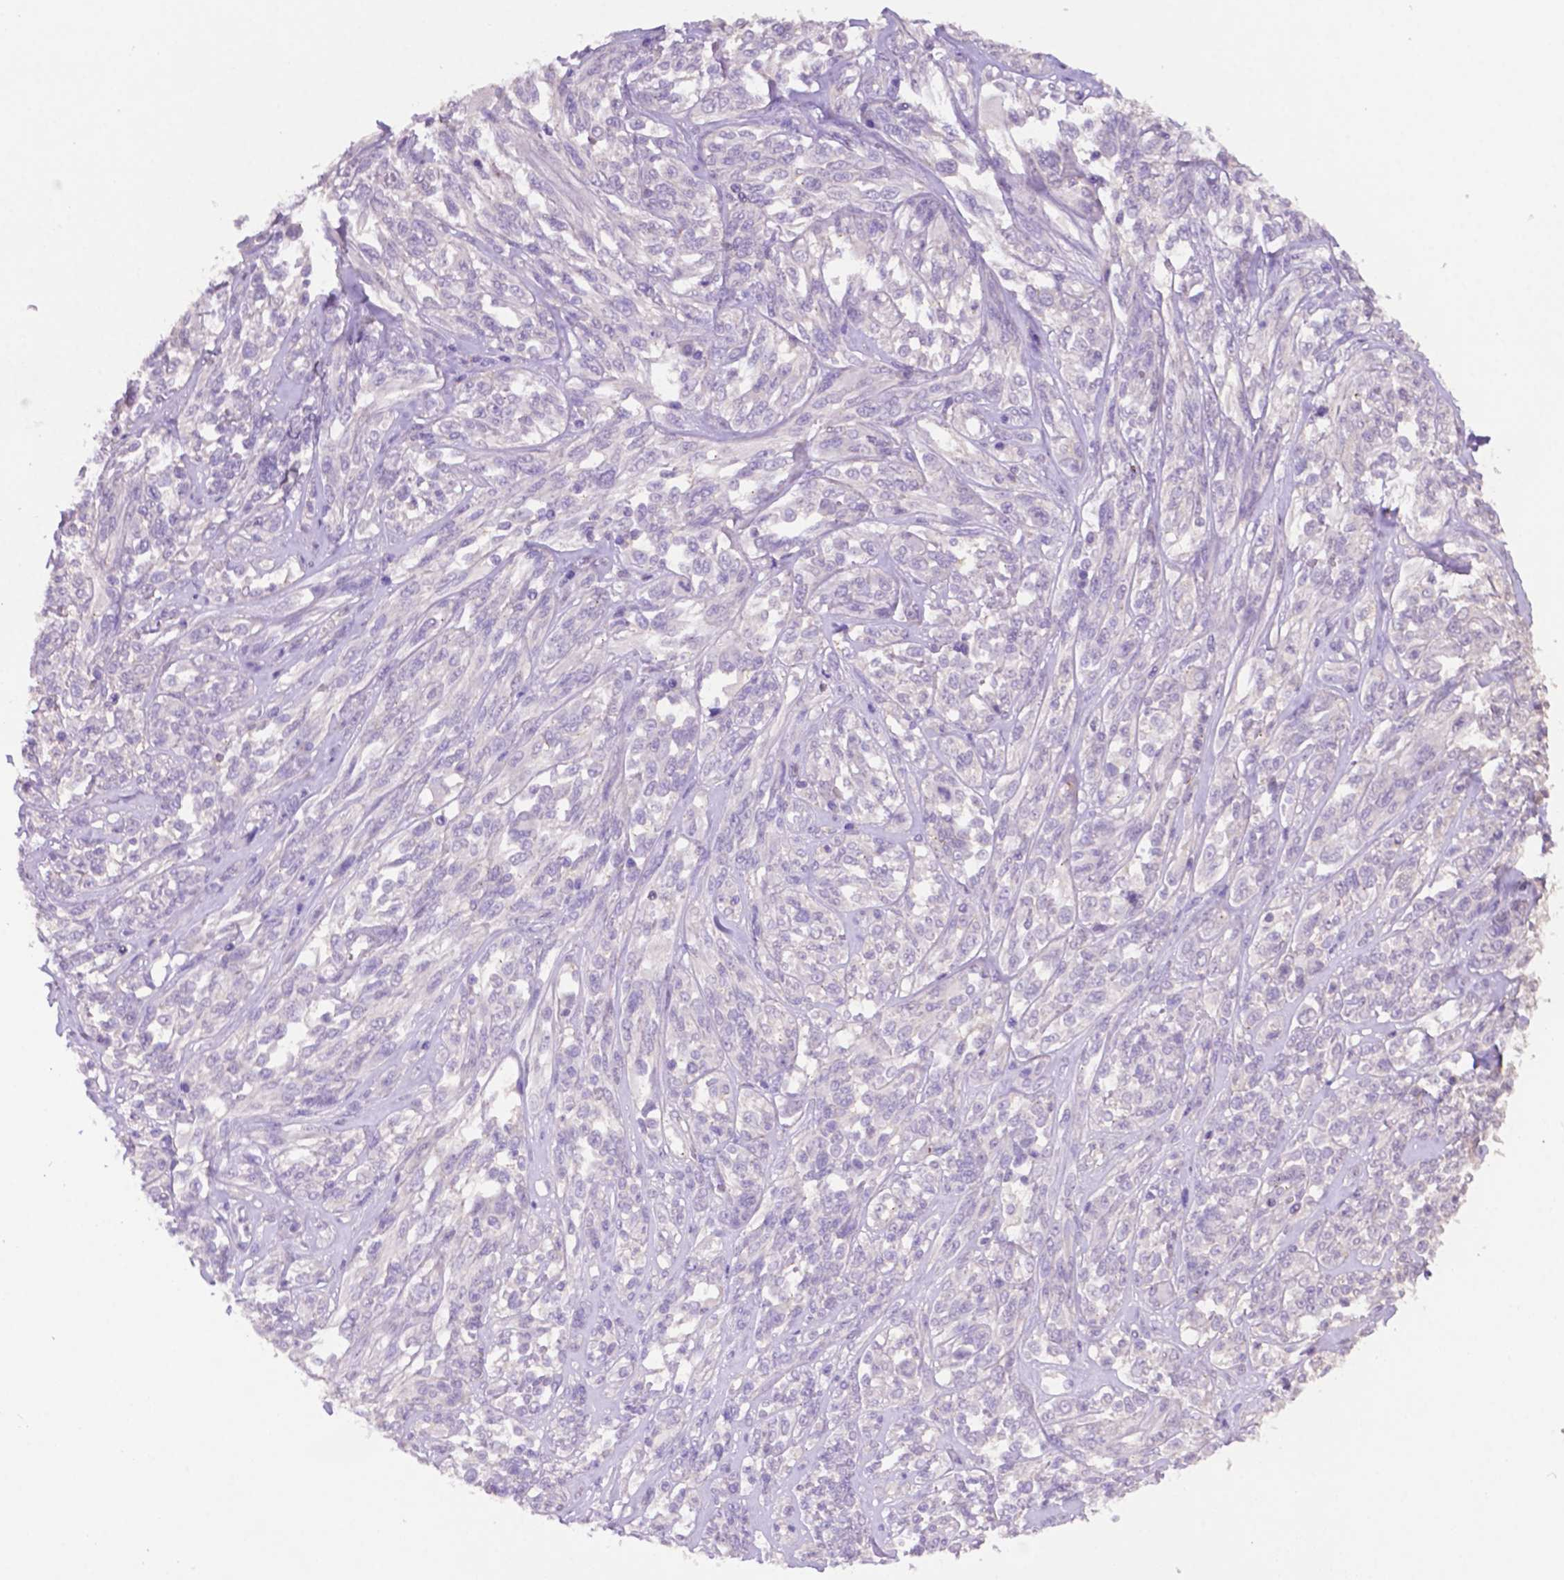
{"staining": {"intensity": "negative", "quantity": "none", "location": "none"}, "tissue": "melanoma", "cell_type": "Tumor cells", "image_type": "cancer", "snomed": [{"axis": "morphology", "description": "Malignant melanoma, NOS"}, {"axis": "topography", "description": "Skin"}], "caption": "The immunohistochemistry (IHC) micrograph has no significant expression in tumor cells of malignant melanoma tissue.", "gene": "PRPS2", "patient": {"sex": "female", "age": 91}}